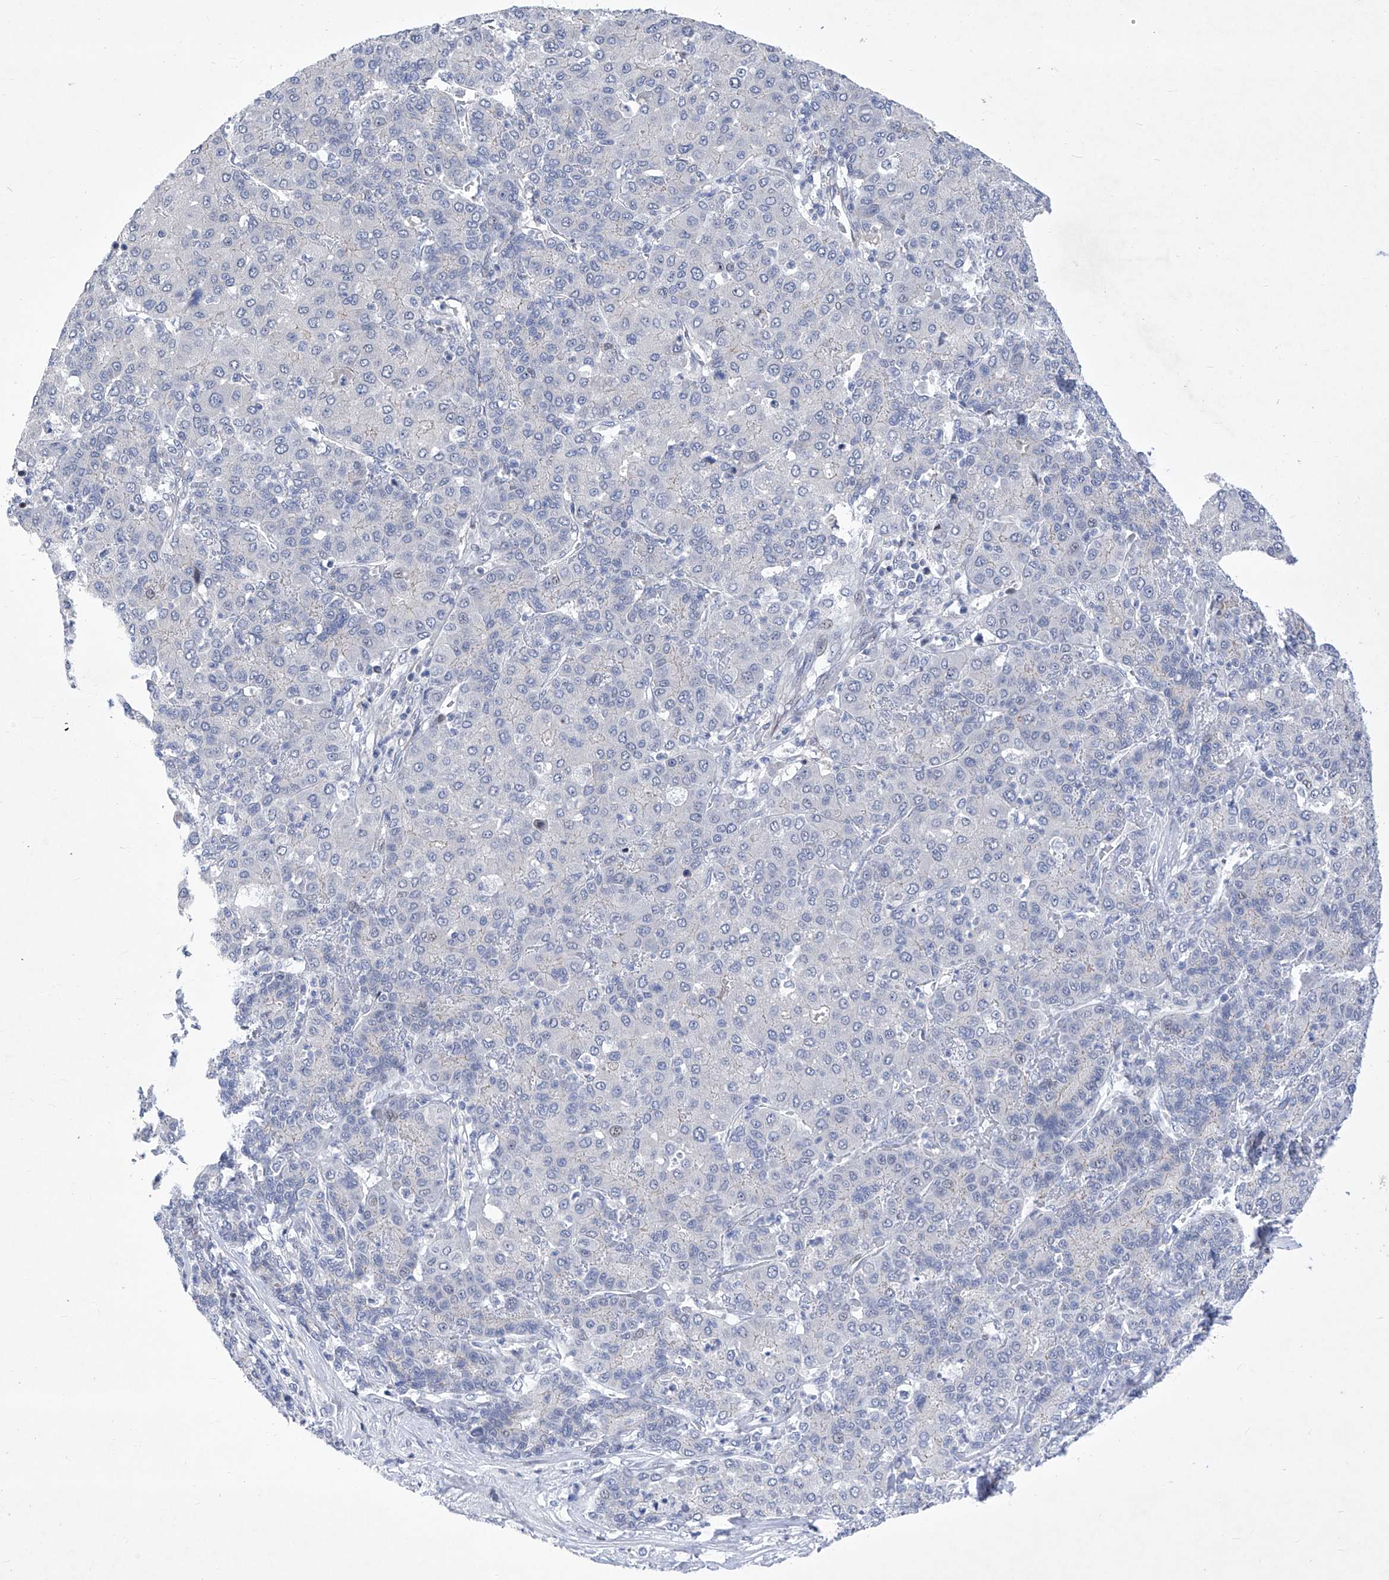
{"staining": {"intensity": "negative", "quantity": "none", "location": "none"}, "tissue": "liver cancer", "cell_type": "Tumor cells", "image_type": "cancer", "snomed": [{"axis": "morphology", "description": "Carcinoma, Hepatocellular, NOS"}, {"axis": "topography", "description": "Liver"}], "caption": "Immunohistochemistry (IHC) photomicrograph of human liver cancer (hepatocellular carcinoma) stained for a protein (brown), which displays no expression in tumor cells. The staining is performed using DAB brown chromogen with nuclei counter-stained in using hematoxylin.", "gene": "NUFIP1", "patient": {"sex": "male", "age": 65}}